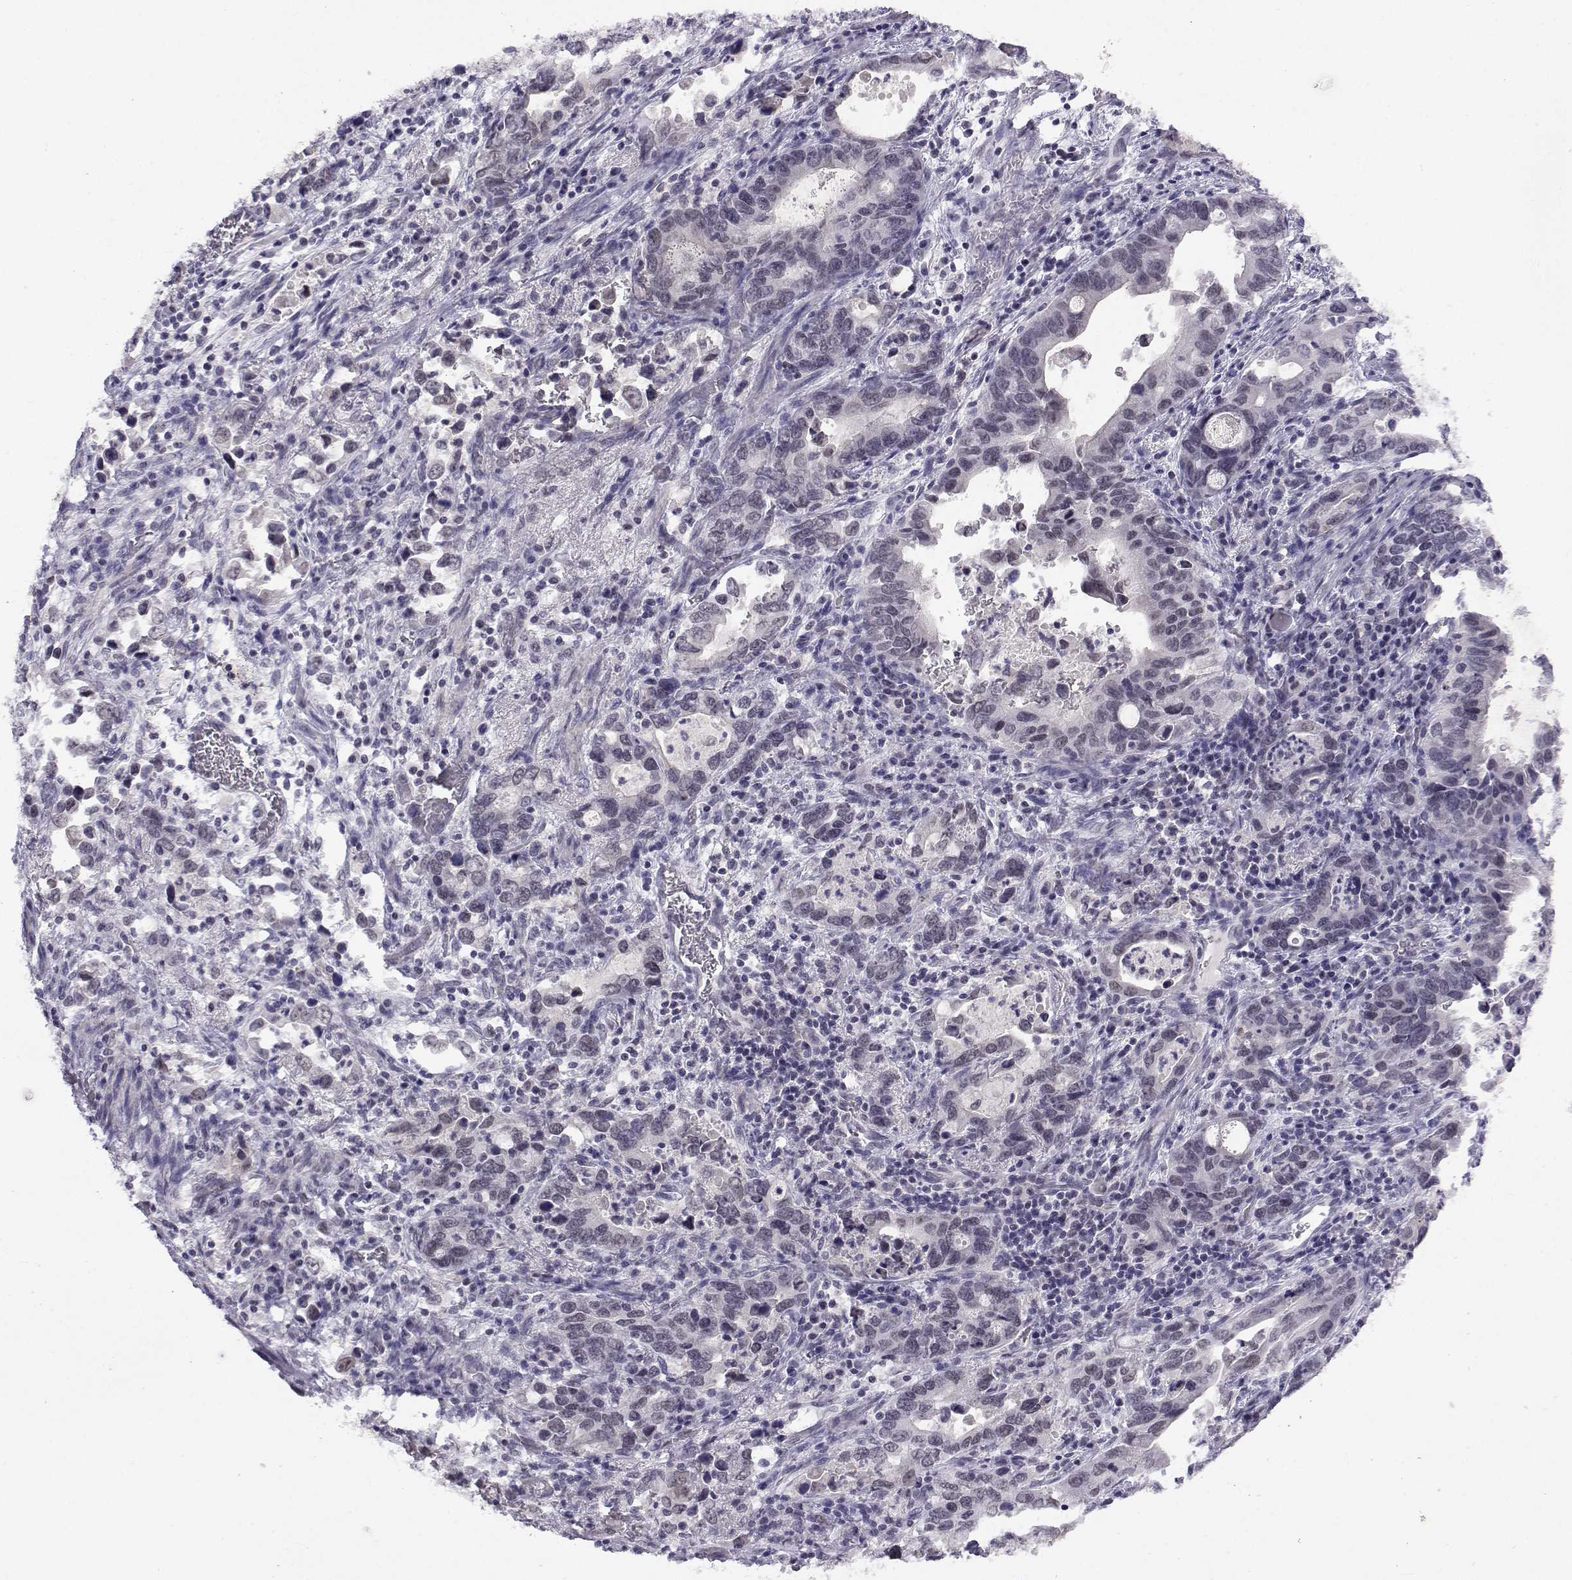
{"staining": {"intensity": "weak", "quantity": "<25%", "location": "nuclear"}, "tissue": "stomach cancer", "cell_type": "Tumor cells", "image_type": "cancer", "snomed": [{"axis": "morphology", "description": "Adenocarcinoma, NOS"}, {"axis": "topography", "description": "Stomach, upper"}], "caption": "The immunohistochemistry (IHC) micrograph has no significant positivity in tumor cells of adenocarcinoma (stomach) tissue.", "gene": "MED26", "patient": {"sex": "male", "age": 74}}